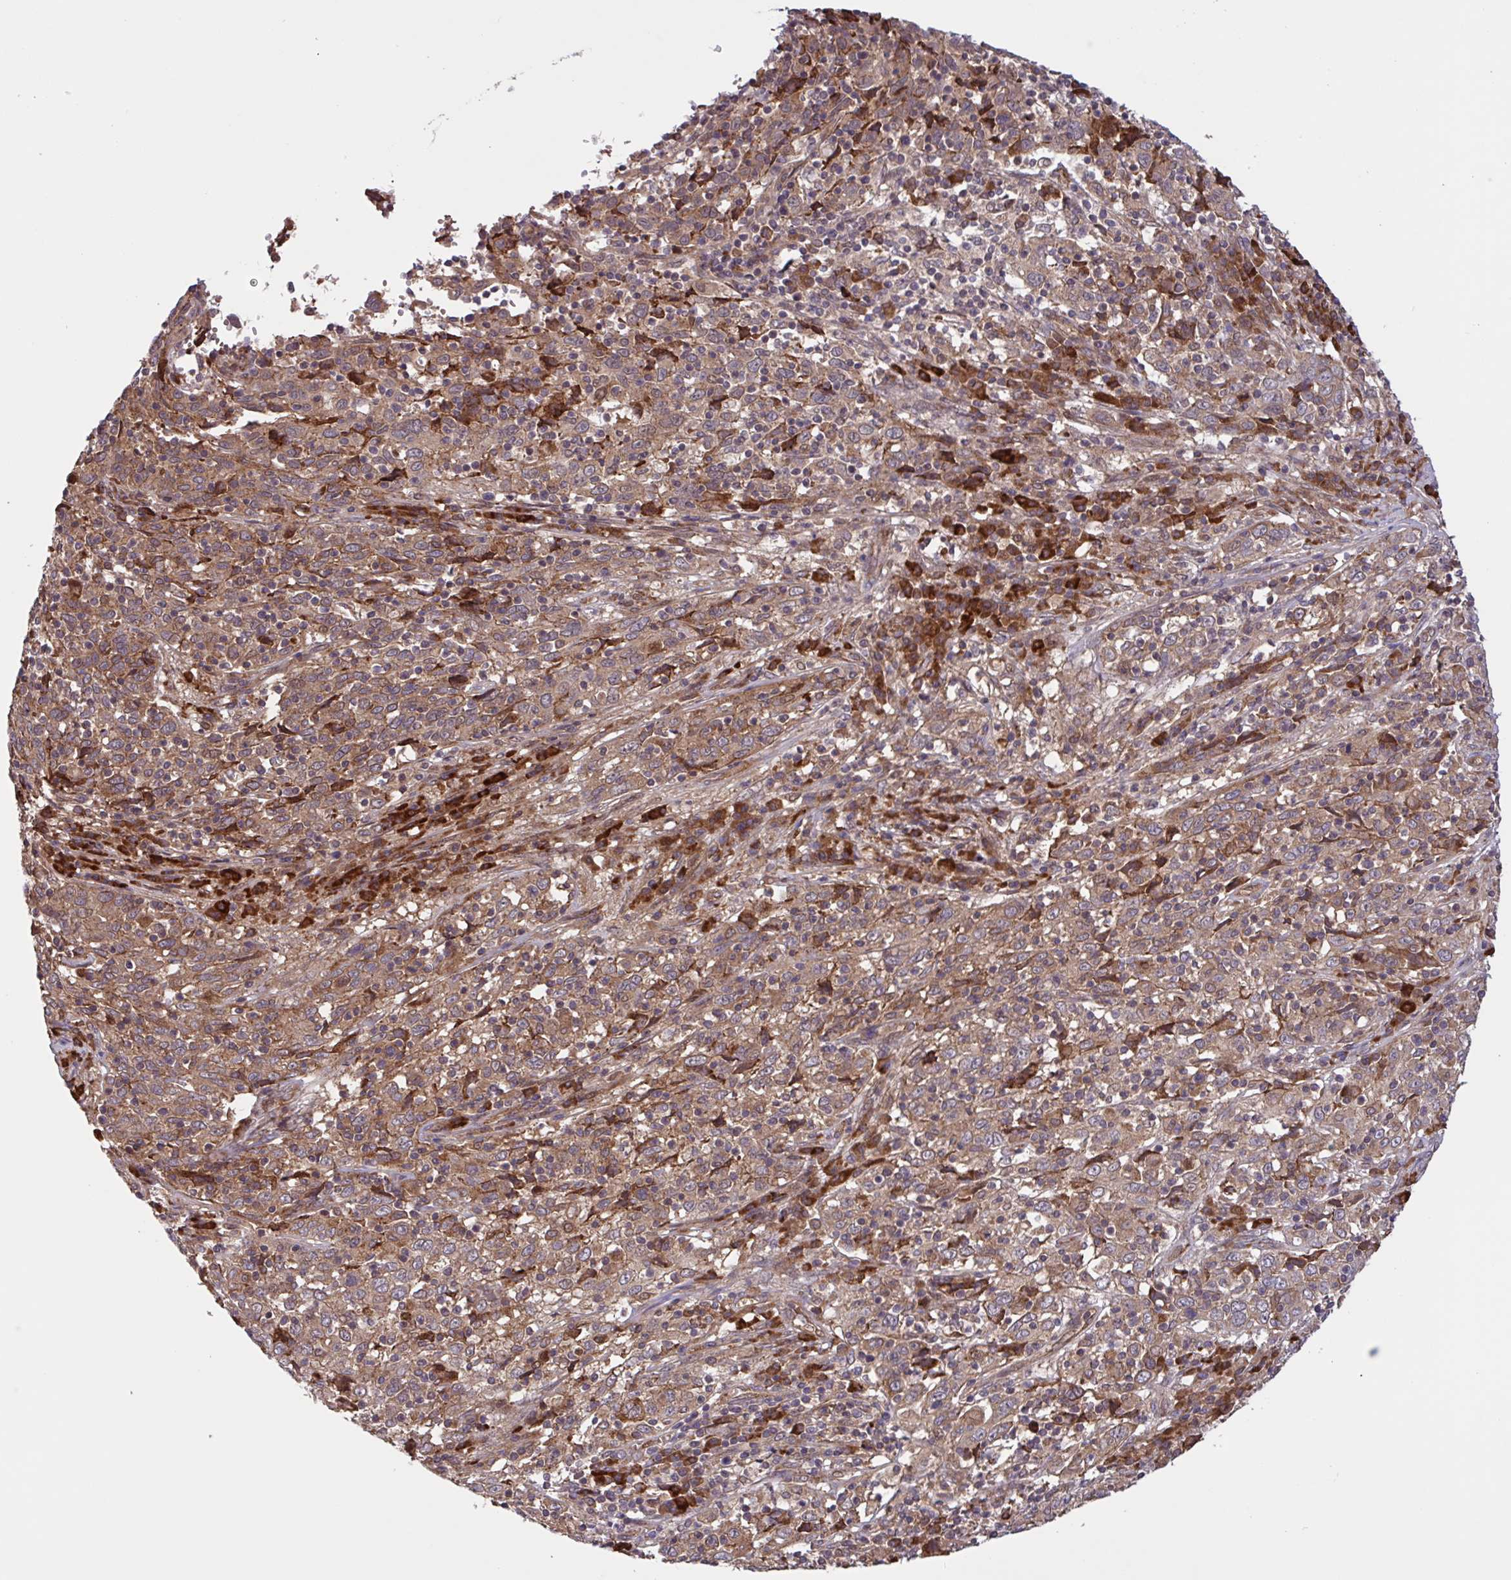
{"staining": {"intensity": "moderate", "quantity": ">75%", "location": "cytoplasmic/membranous"}, "tissue": "cervical cancer", "cell_type": "Tumor cells", "image_type": "cancer", "snomed": [{"axis": "morphology", "description": "Squamous cell carcinoma, NOS"}, {"axis": "topography", "description": "Cervix"}], "caption": "Immunohistochemistry (IHC) (DAB) staining of squamous cell carcinoma (cervical) displays moderate cytoplasmic/membranous protein expression in approximately >75% of tumor cells.", "gene": "INTS10", "patient": {"sex": "female", "age": 46}}